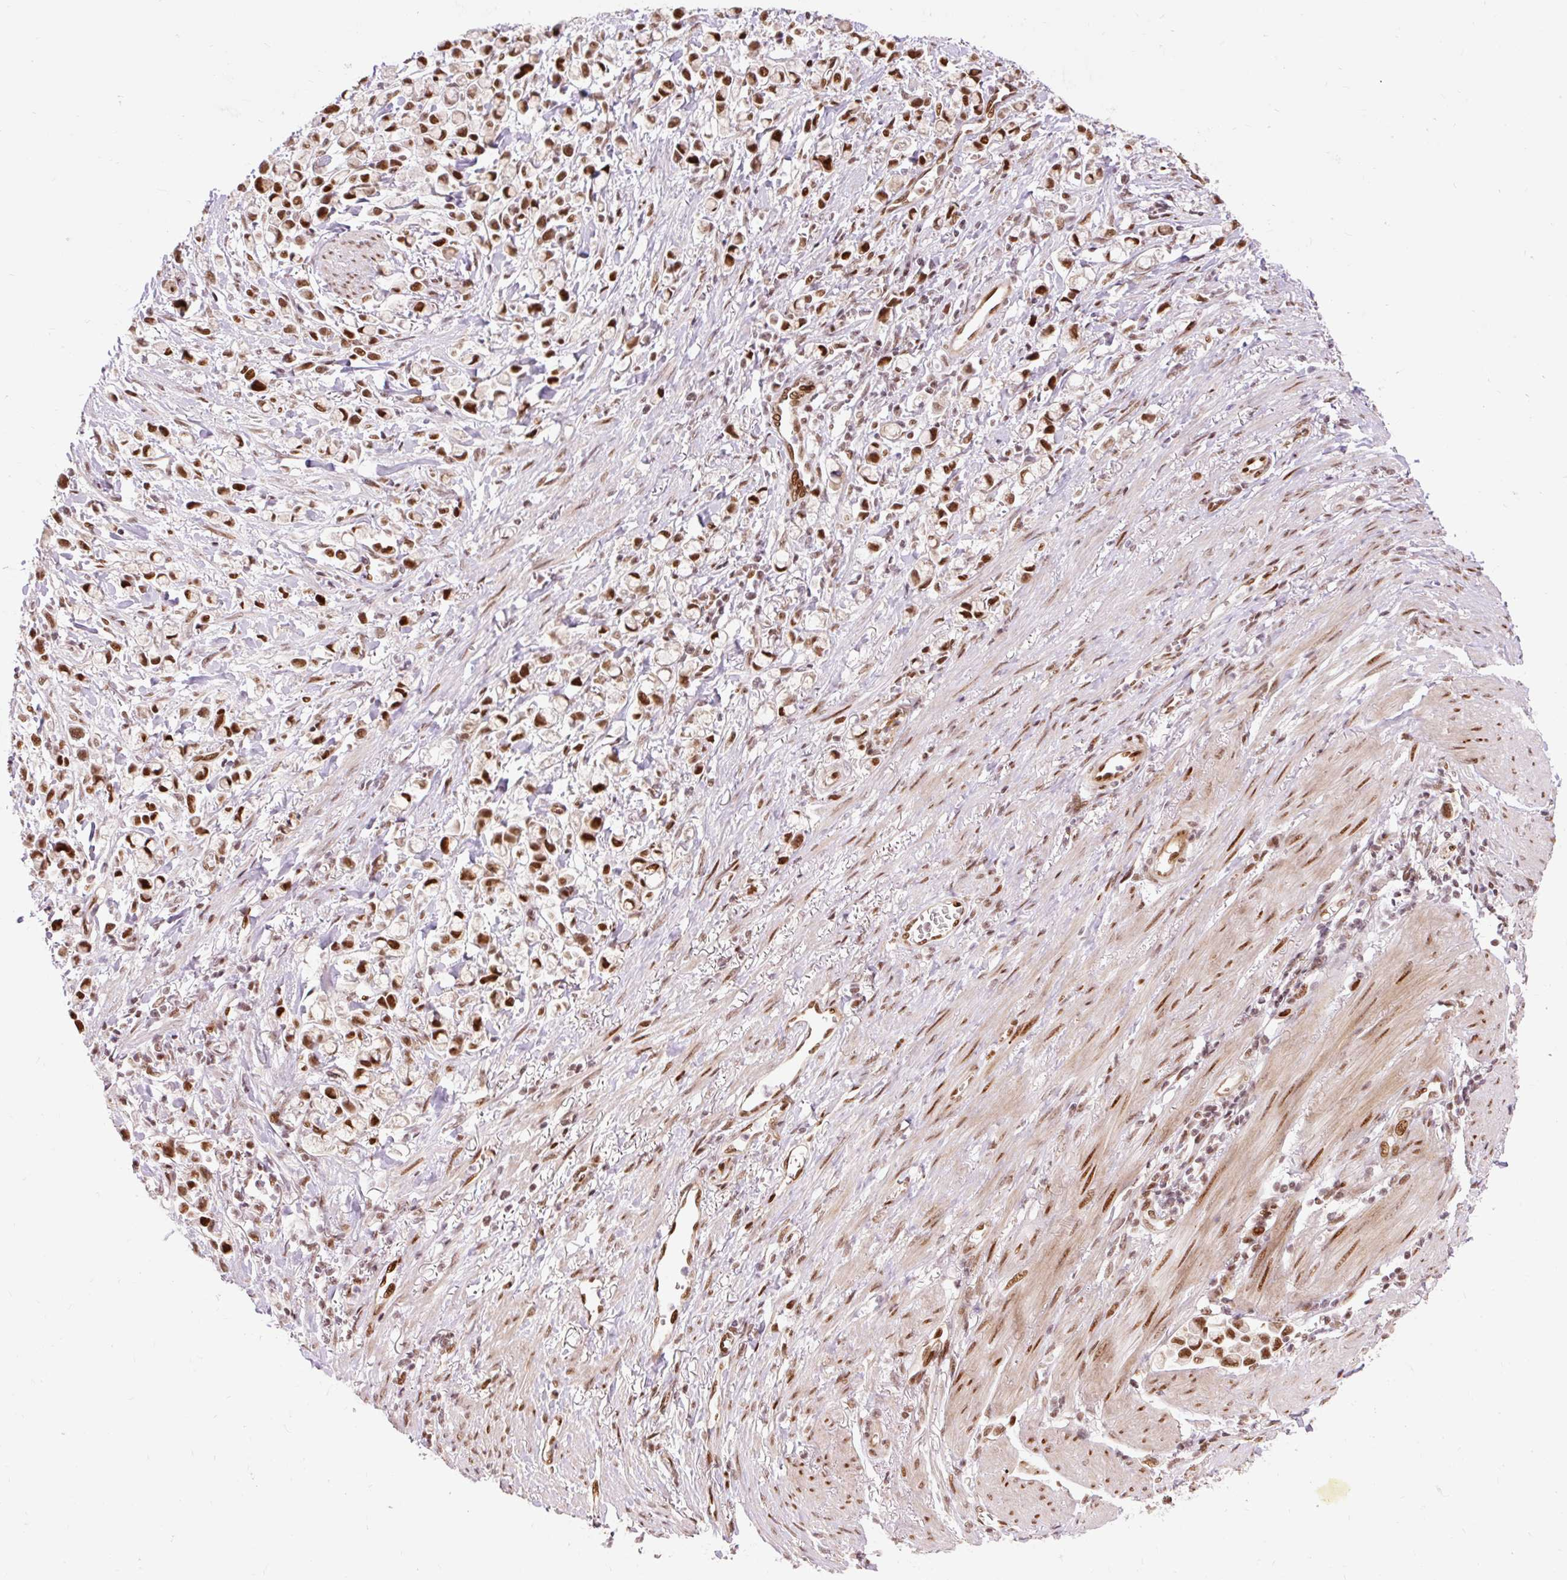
{"staining": {"intensity": "strong", "quantity": ">75%", "location": "nuclear"}, "tissue": "stomach cancer", "cell_type": "Tumor cells", "image_type": "cancer", "snomed": [{"axis": "morphology", "description": "Adenocarcinoma, NOS"}, {"axis": "topography", "description": "Stomach"}], "caption": "Tumor cells exhibit high levels of strong nuclear positivity in approximately >75% of cells in stomach cancer. The staining was performed using DAB to visualize the protein expression in brown, while the nuclei were stained in blue with hematoxylin (Magnification: 20x).", "gene": "MECOM", "patient": {"sex": "female", "age": 81}}